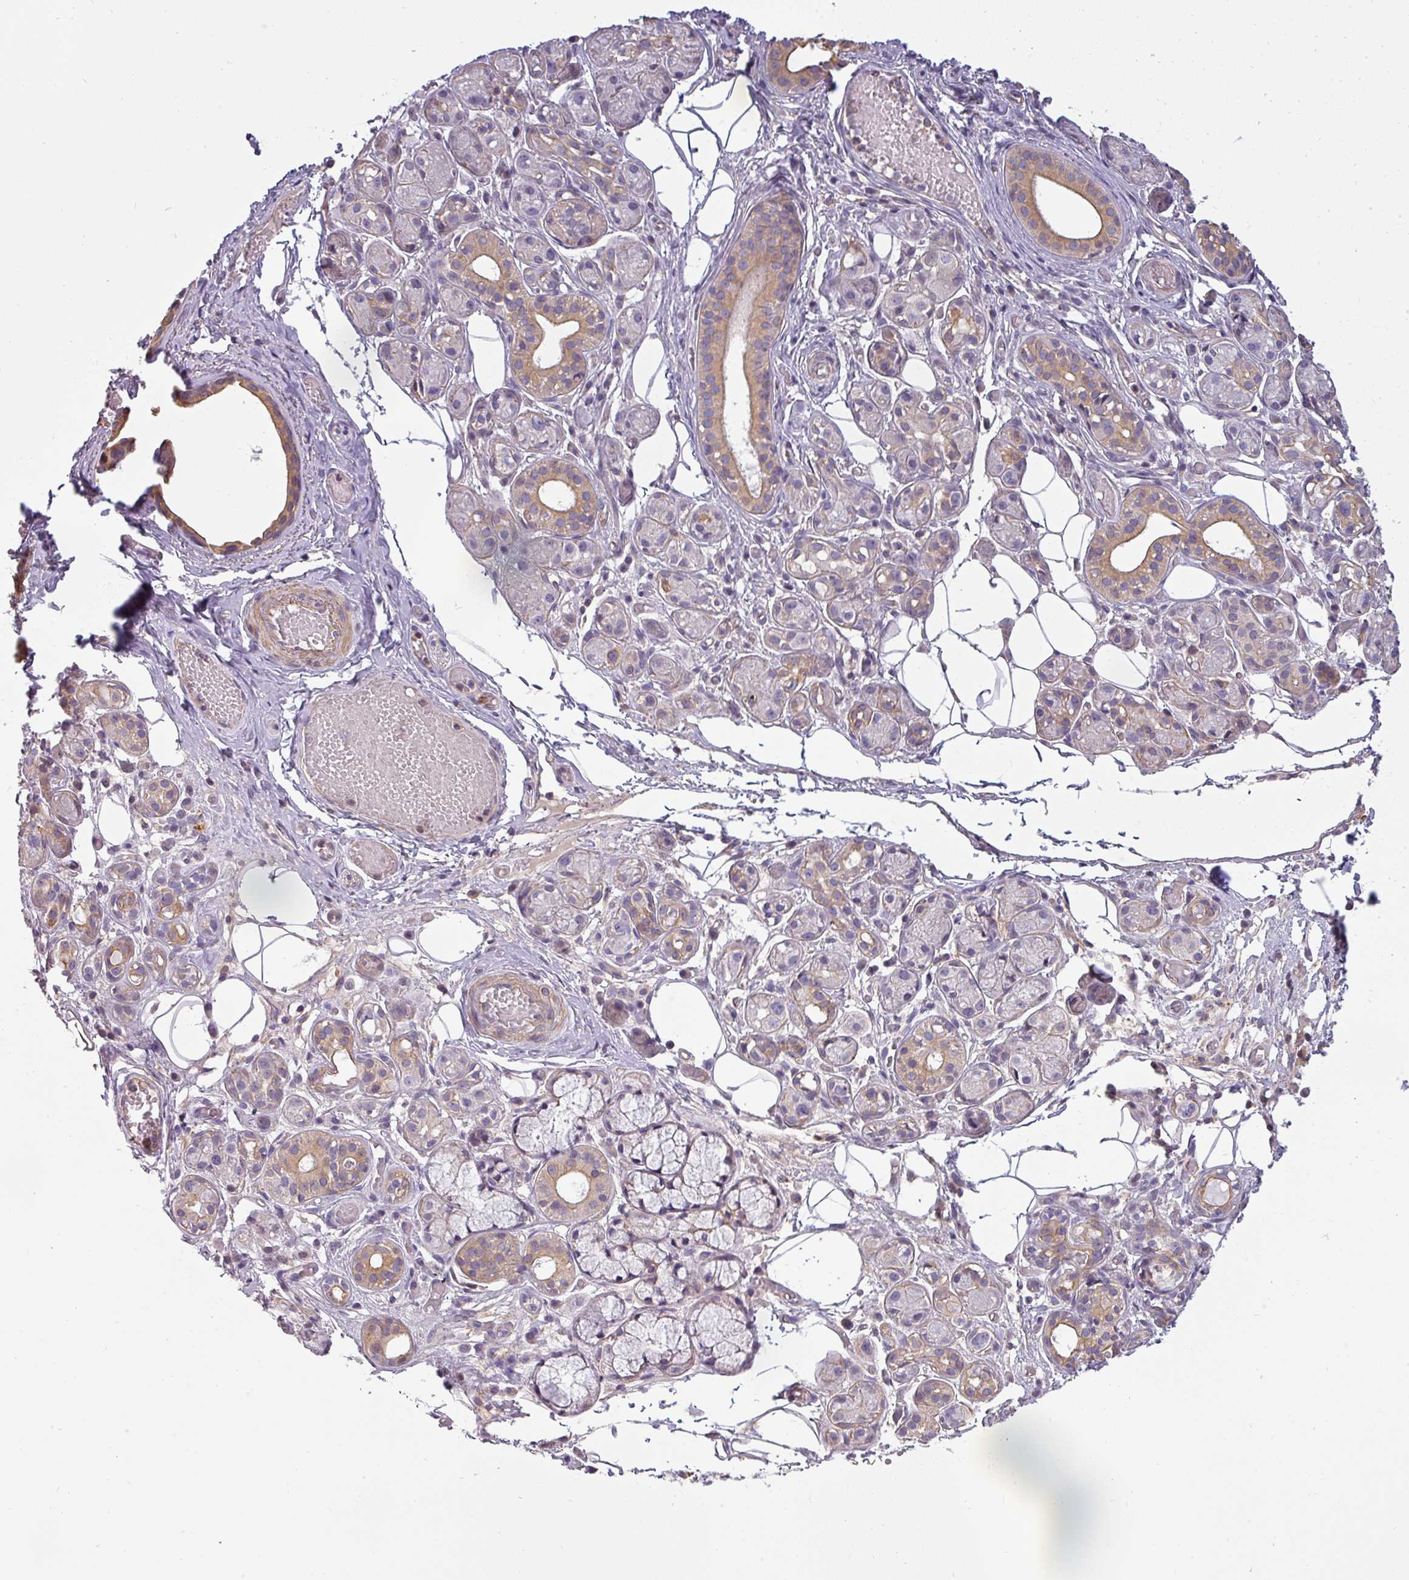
{"staining": {"intensity": "weak", "quantity": "<25%", "location": "cytoplasmic/membranous"}, "tissue": "salivary gland", "cell_type": "Glandular cells", "image_type": "normal", "snomed": [{"axis": "morphology", "description": "Normal tissue, NOS"}, {"axis": "topography", "description": "Salivary gland"}], "caption": "This photomicrograph is of normal salivary gland stained with immunohistochemistry to label a protein in brown with the nuclei are counter-stained blue. There is no positivity in glandular cells. (Immunohistochemistry (ihc), brightfield microscopy, high magnification).", "gene": "ZNF835", "patient": {"sex": "male", "age": 82}}